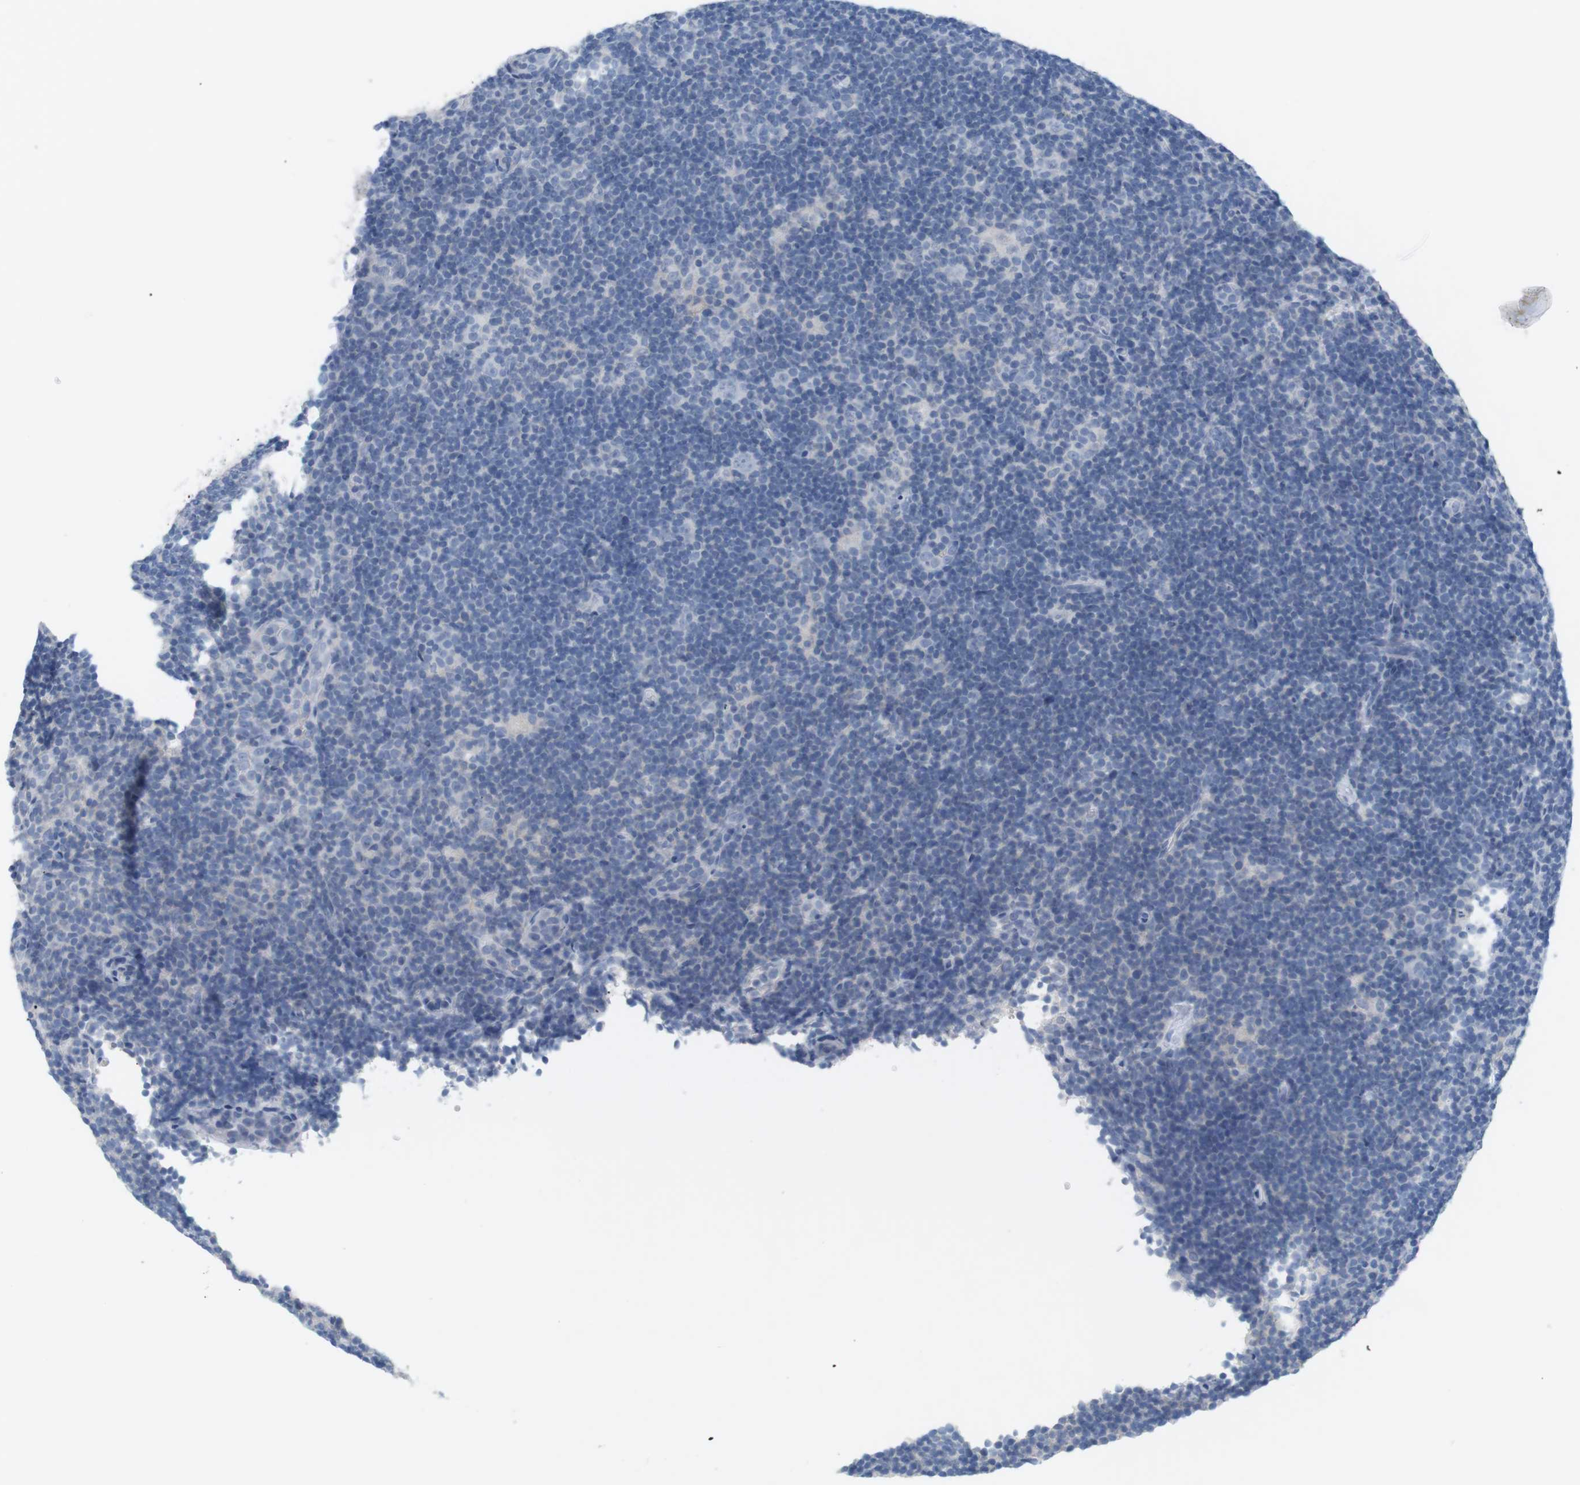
{"staining": {"intensity": "negative", "quantity": "none", "location": "none"}, "tissue": "lymphoma", "cell_type": "Tumor cells", "image_type": "cancer", "snomed": [{"axis": "morphology", "description": "Hodgkin's disease, NOS"}, {"axis": "topography", "description": "Lymph node"}], "caption": "This is an immunohistochemistry photomicrograph of Hodgkin's disease. There is no expression in tumor cells.", "gene": "HBG2", "patient": {"sex": "female", "age": 57}}